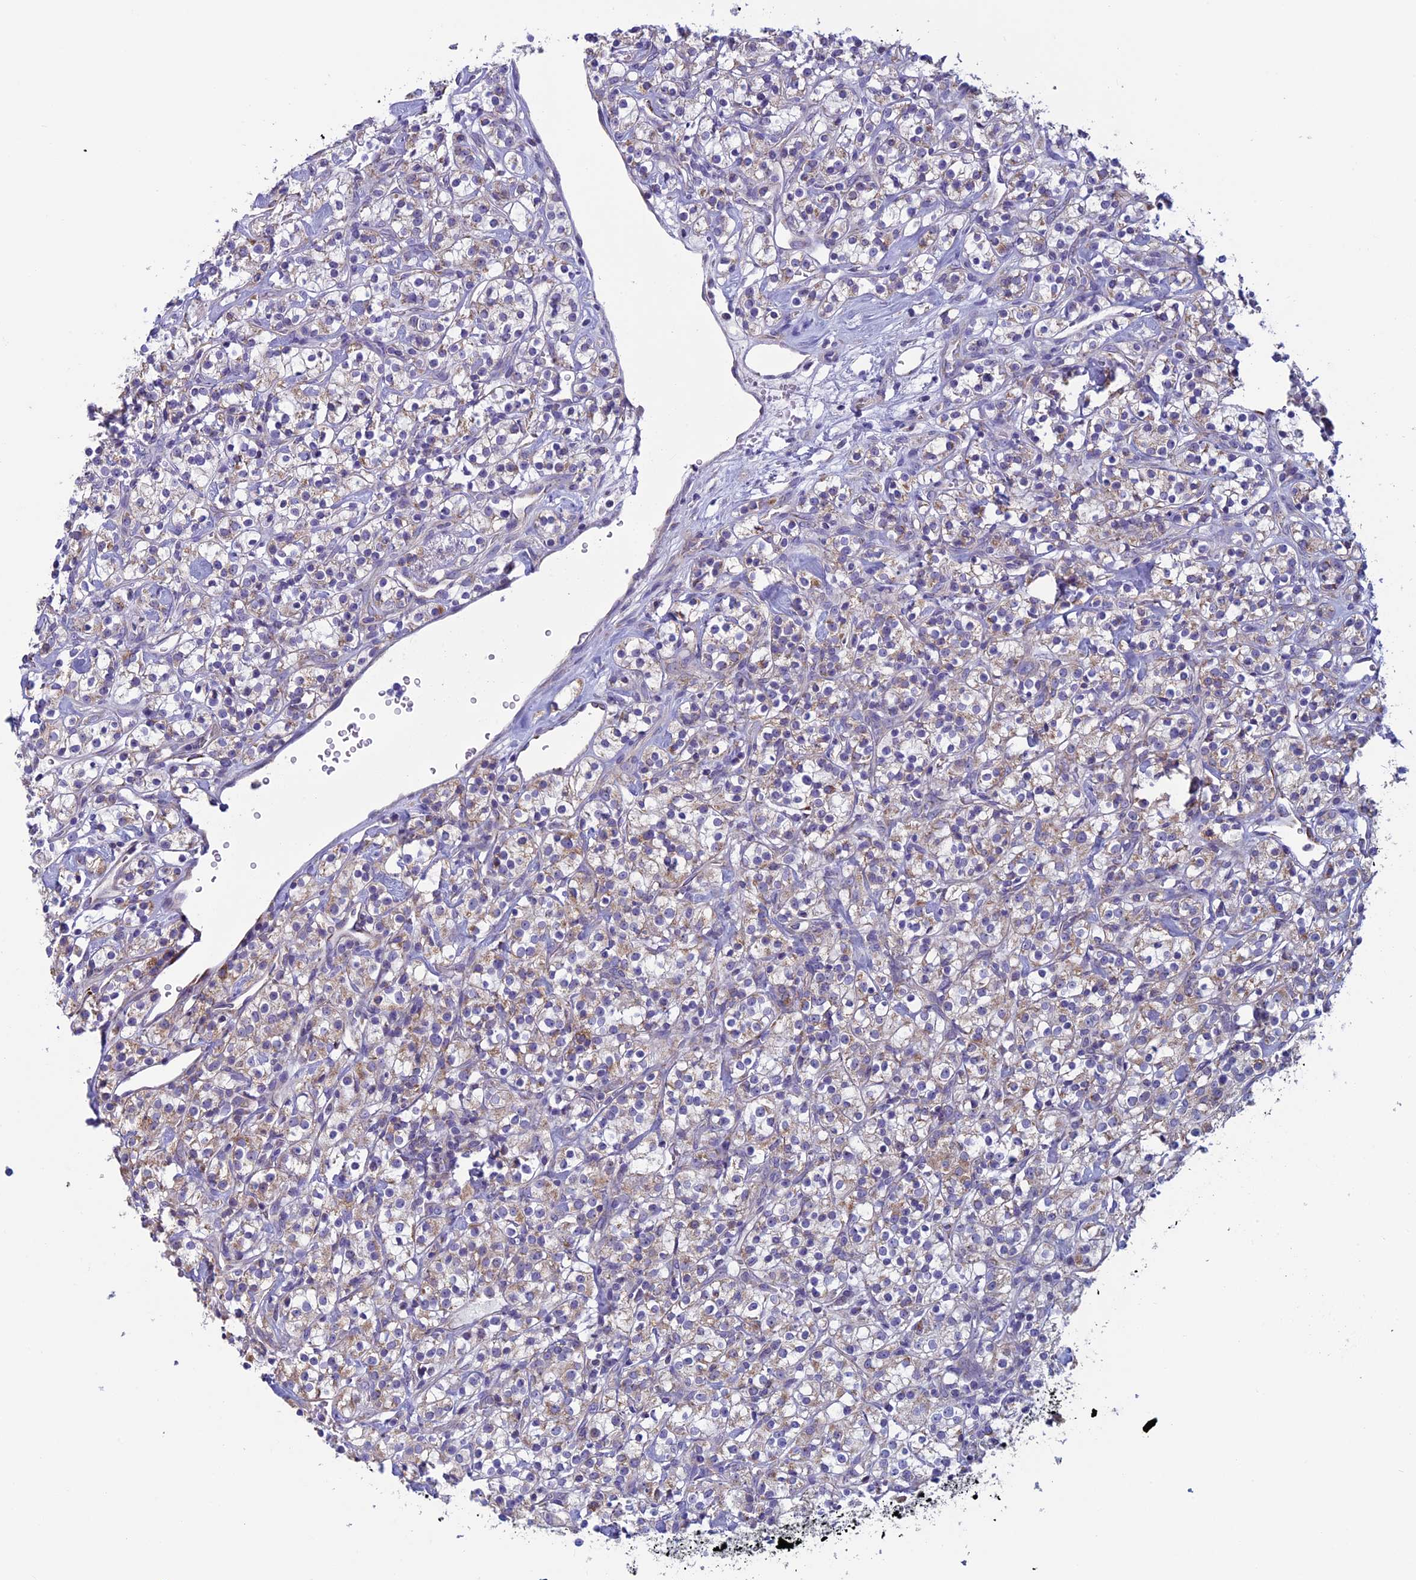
{"staining": {"intensity": "weak", "quantity": "25%-75%", "location": "cytoplasmic/membranous"}, "tissue": "renal cancer", "cell_type": "Tumor cells", "image_type": "cancer", "snomed": [{"axis": "morphology", "description": "Adenocarcinoma, NOS"}, {"axis": "topography", "description": "Kidney"}], "caption": "Renal adenocarcinoma was stained to show a protein in brown. There is low levels of weak cytoplasmic/membranous staining in approximately 25%-75% of tumor cells.", "gene": "MFSD12", "patient": {"sex": "male", "age": 77}}